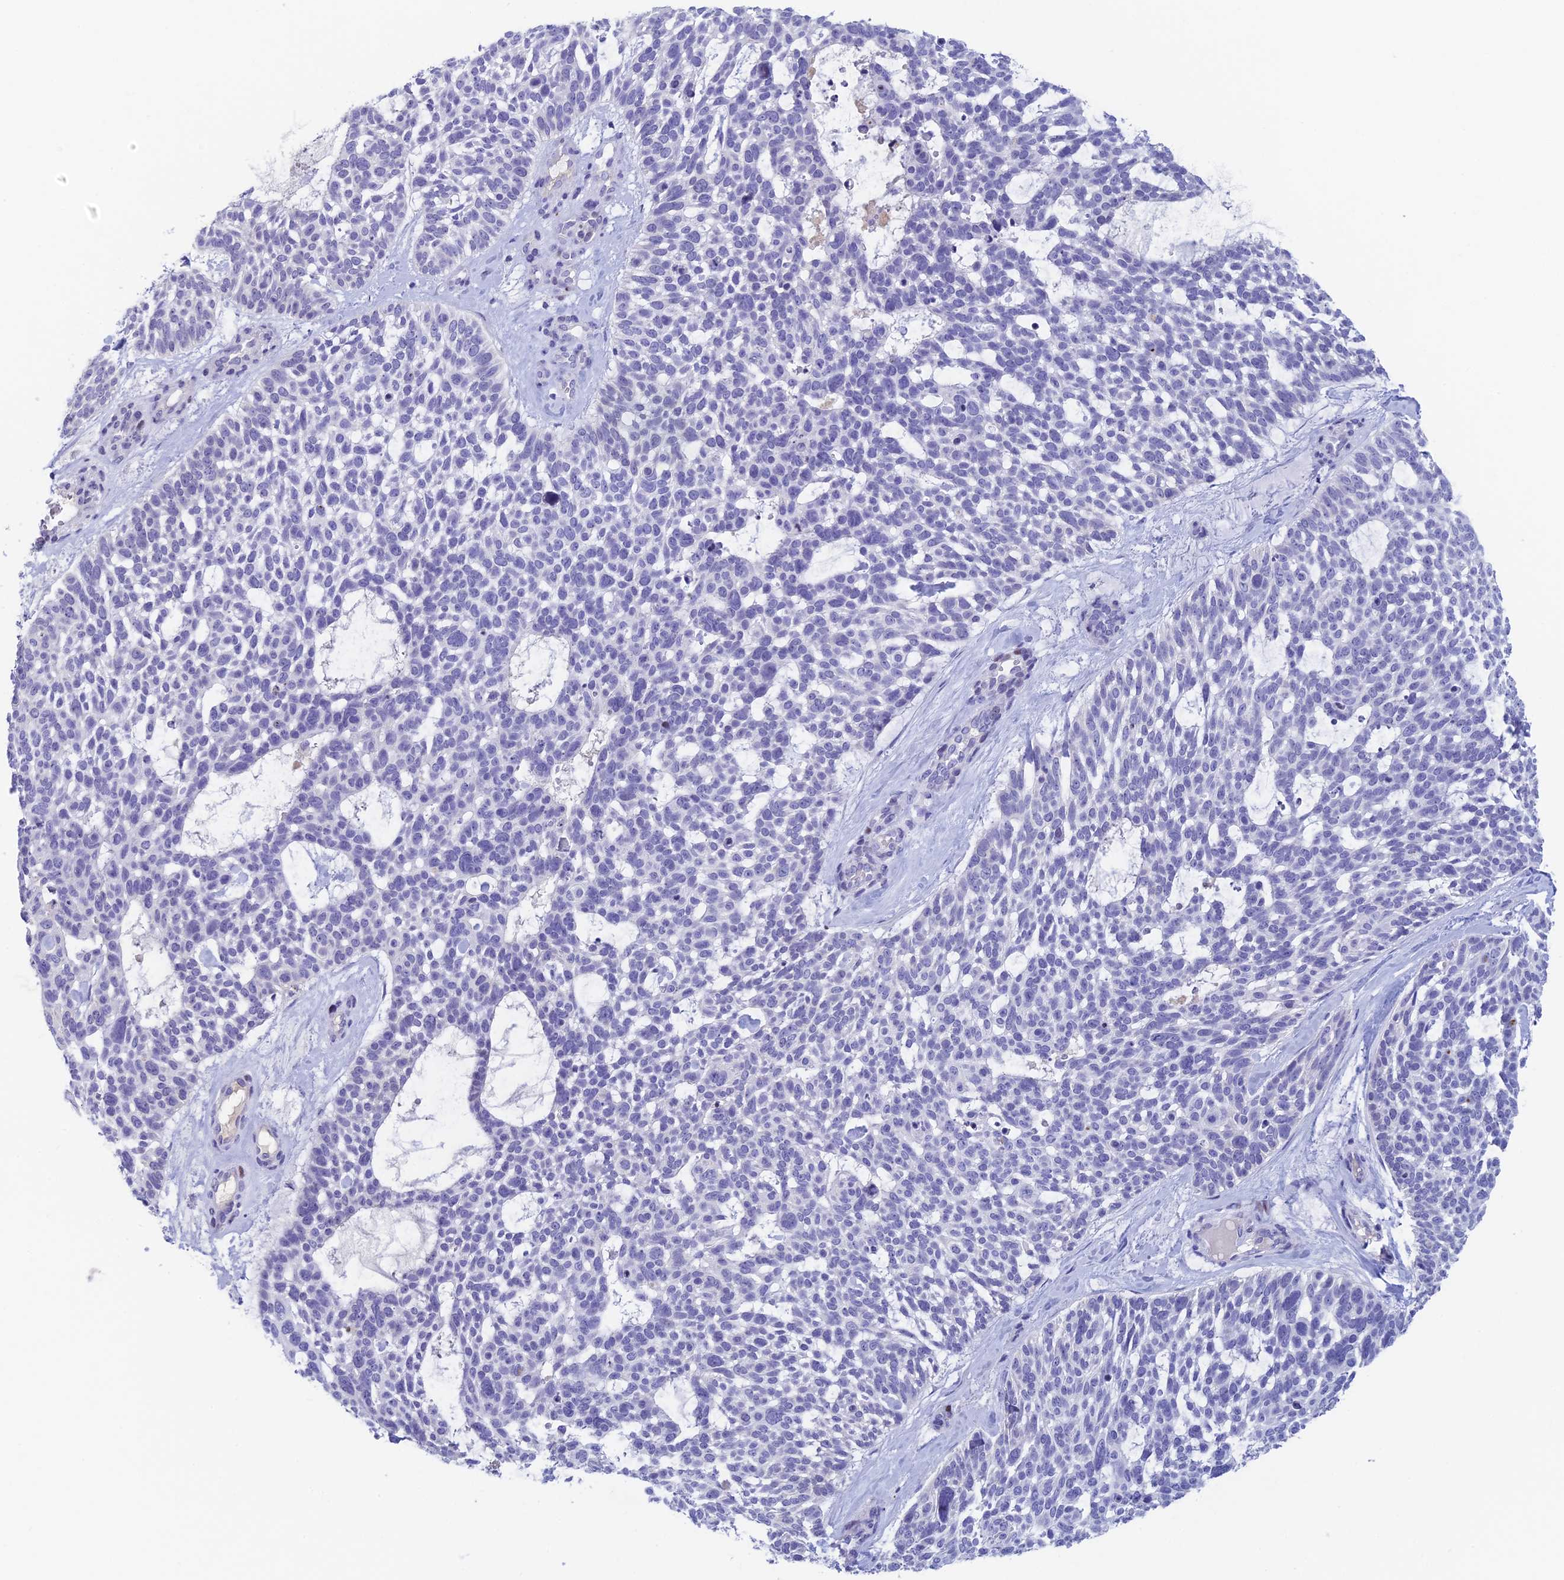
{"staining": {"intensity": "negative", "quantity": "none", "location": "none"}, "tissue": "skin cancer", "cell_type": "Tumor cells", "image_type": "cancer", "snomed": [{"axis": "morphology", "description": "Basal cell carcinoma"}, {"axis": "topography", "description": "Skin"}], "caption": "Skin basal cell carcinoma was stained to show a protein in brown. There is no significant positivity in tumor cells. (DAB (3,3'-diaminobenzidine) immunohistochemistry with hematoxylin counter stain).", "gene": "REXO5", "patient": {"sex": "male", "age": 88}}